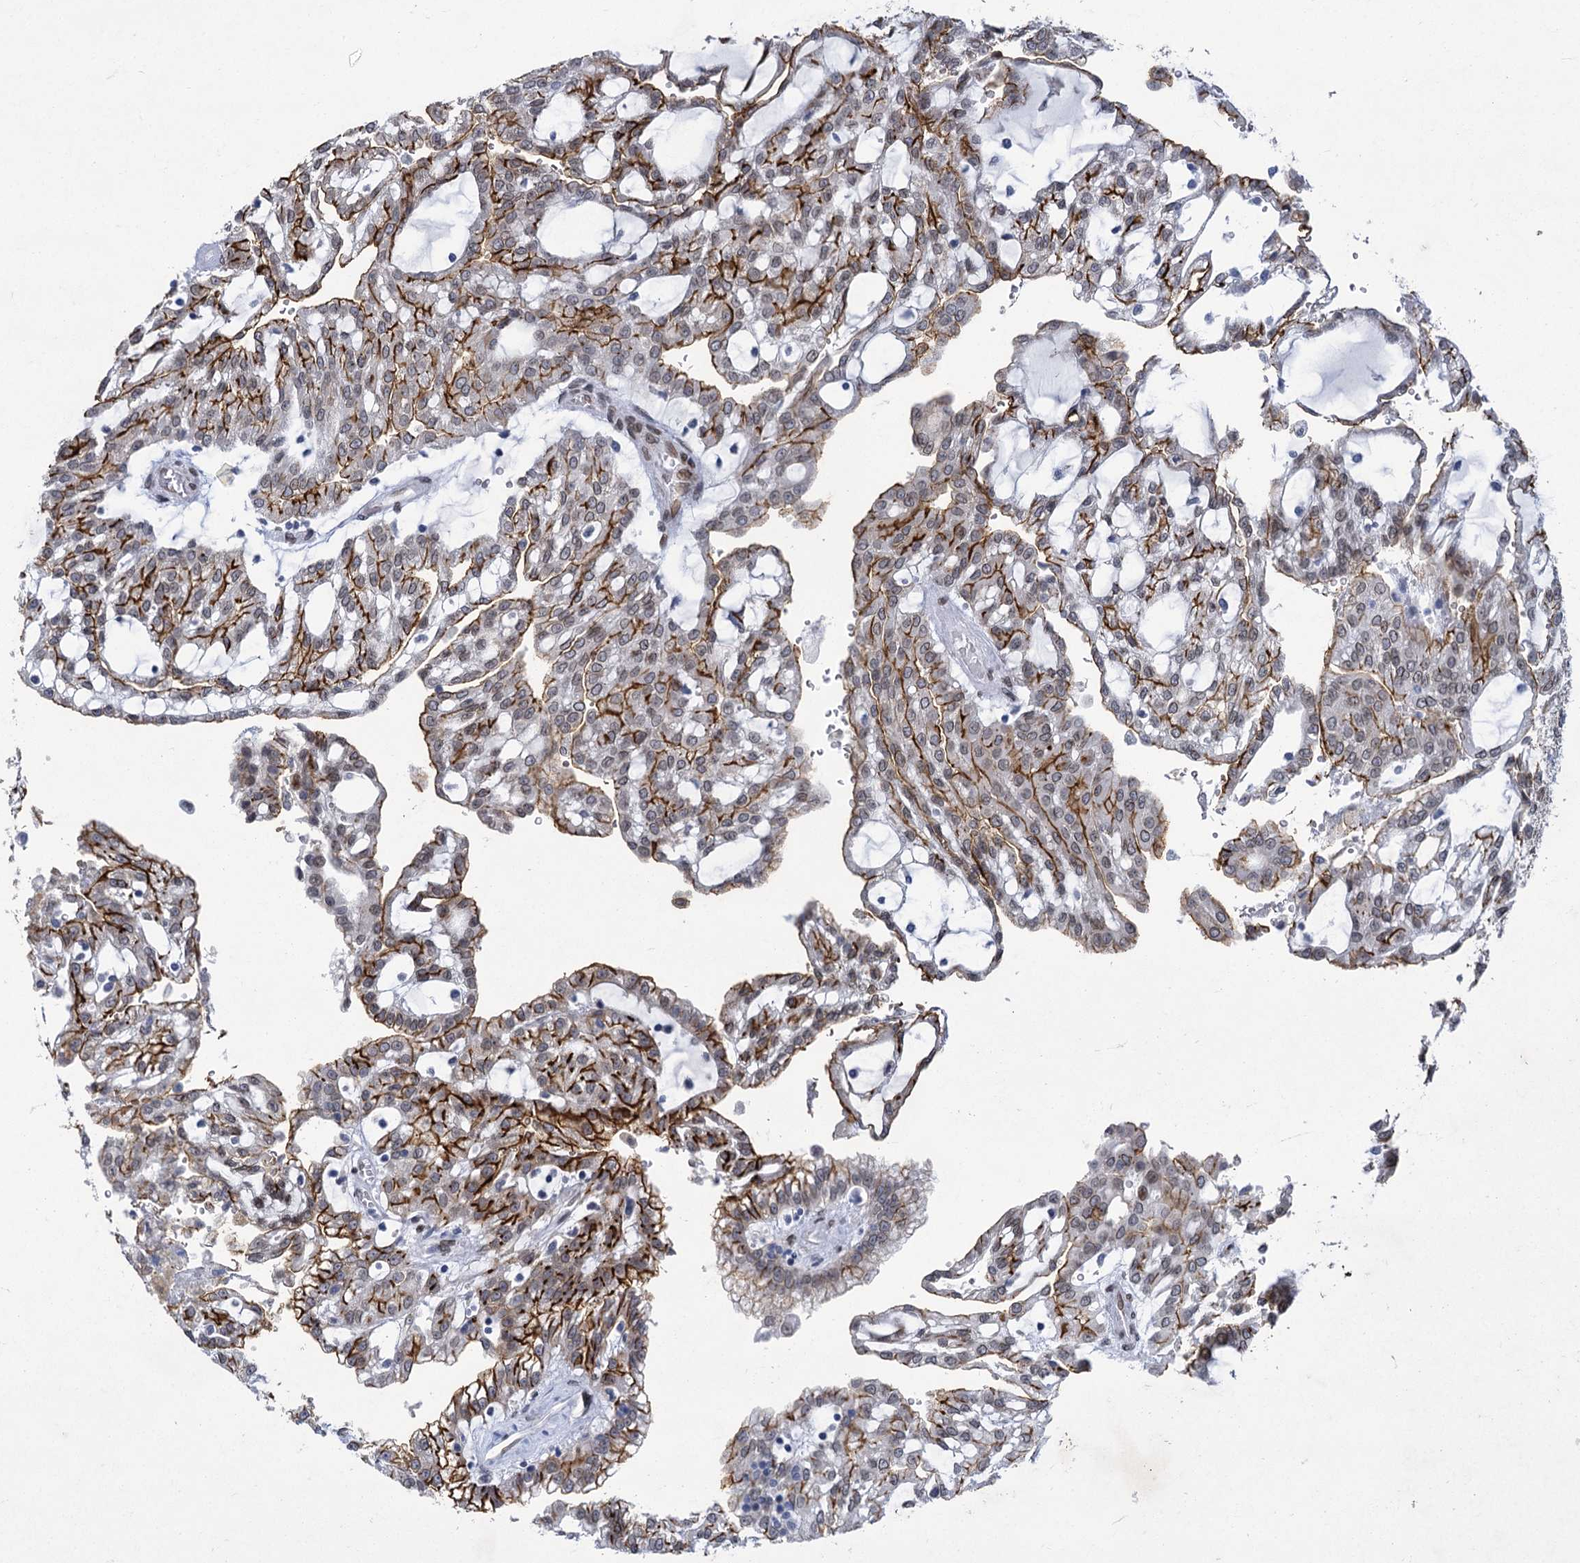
{"staining": {"intensity": "strong", "quantity": "25%-75%", "location": "cytoplasmic/membranous"}, "tissue": "renal cancer", "cell_type": "Tumor cells", "image_type": "cancer", "snomed": [{"axis": "morphology", "description": "Adenocarcinoma, NOS"}, {"axis": "topography", "description": "Kidney"}], "caption": "DAB immunohistochemical staining of human renal cancer shows strong cytoplasmic/membranous protein expression in about 25%-75% of tumor cells. Using DAB (brown) and hematoxylin (blue) stains, captured at high magnification using brightfield microscopy.", "gene": "PRSS35", "patient": {"sex": "male", "age": 63}}